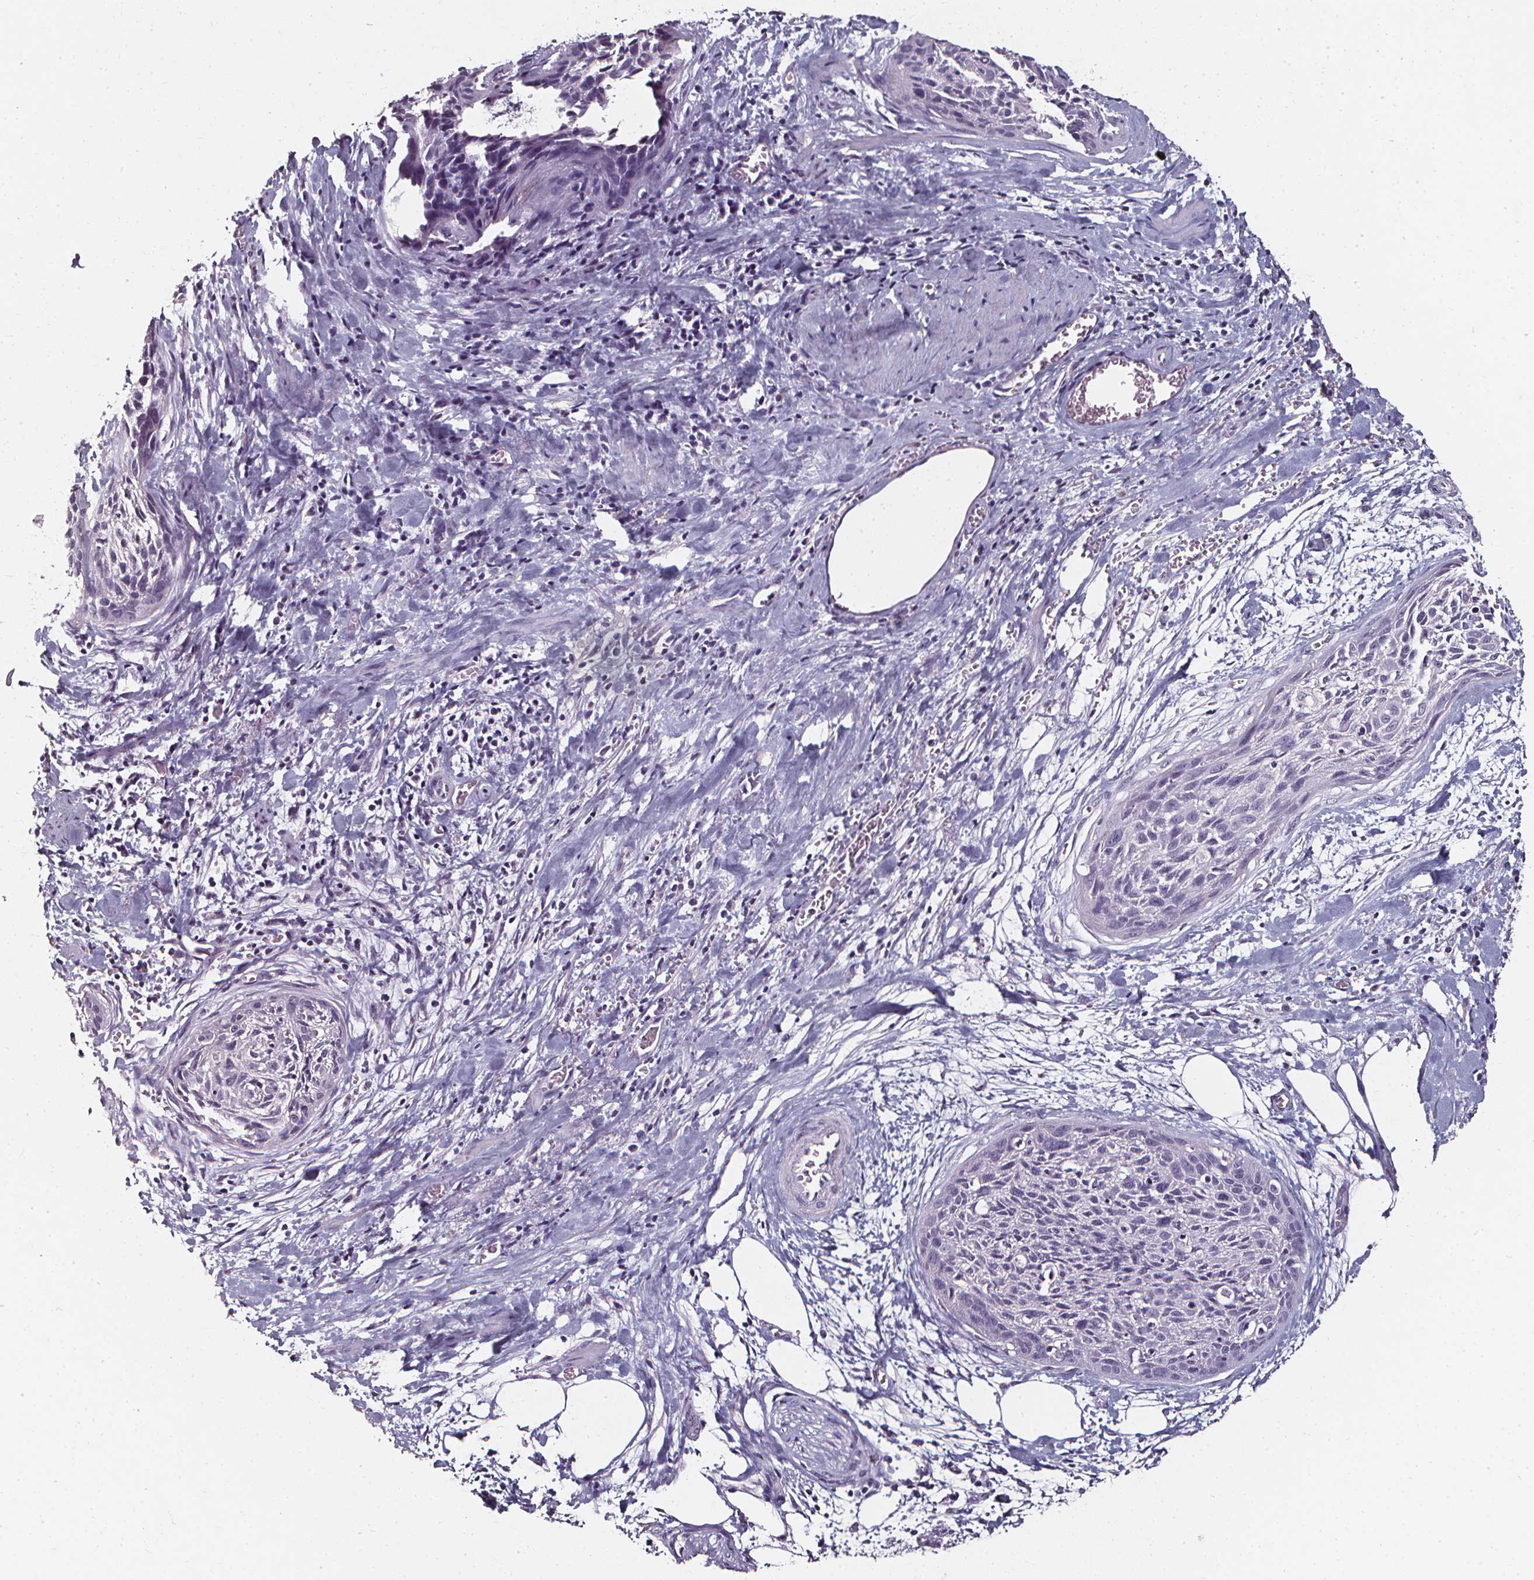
{"staining": {"intensity": "negative", "quantity": "none", "location": "none"}, "tissue": "cervical cancer", "cell_type": "Tumor cells", "image_type": "cancer", "snomed": [{"axis": "morphology", "description": "Squamous cell carcinoma, NOS"}, {"axis": "topography", "description": "Cervix"}], "caption": "This is a image of immunohistochemistry (IHC) staining of squamous cell carcinoma (cervical), which shows no expression in tumor cells.", "gene": "DEFA5", "patient": {"sex": "female", "age": 55}}